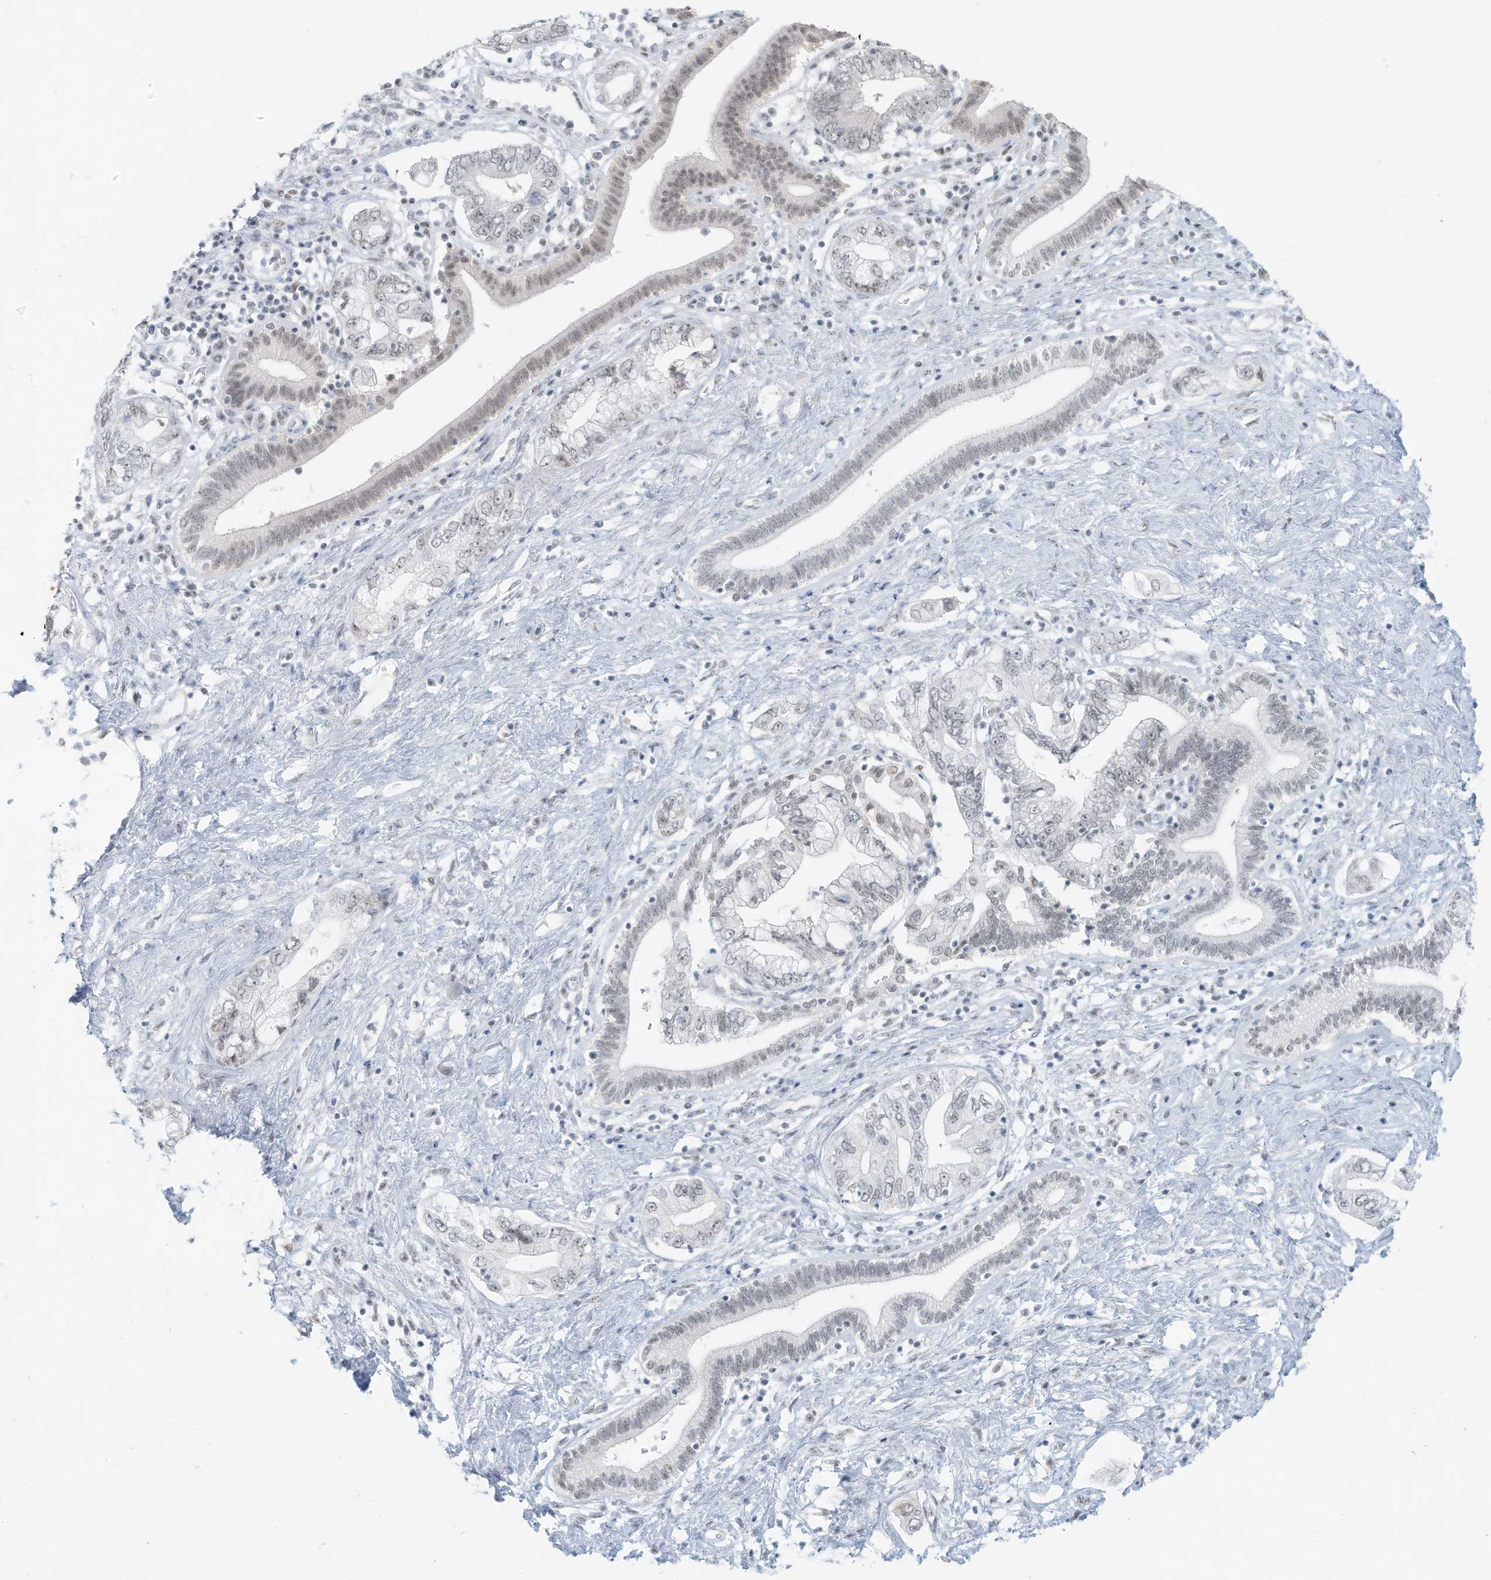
{"staining": {"intensity": "weak", "quantity": "<25%", "location": "nuclear"}, "tissue": "pancreatic cancer", "cell_type": "Tumor cells", "image_type": "cancer", "snomed": [{"axis": "morphology", "description": "Adenocarcinoma, NOS"}, {"axis": "topography", "description": "Pancreas"}], "caption": "DAB immunohistochemical staining of pancreatic adenocarcinoma demonstrates no significant staining in tumor cells. The staining is performed using DAB brown chromogen with nuclei counter-stained in using hematoxylin.", "gene": "PGC", "patient": {"sex": "female", "age": 73}}